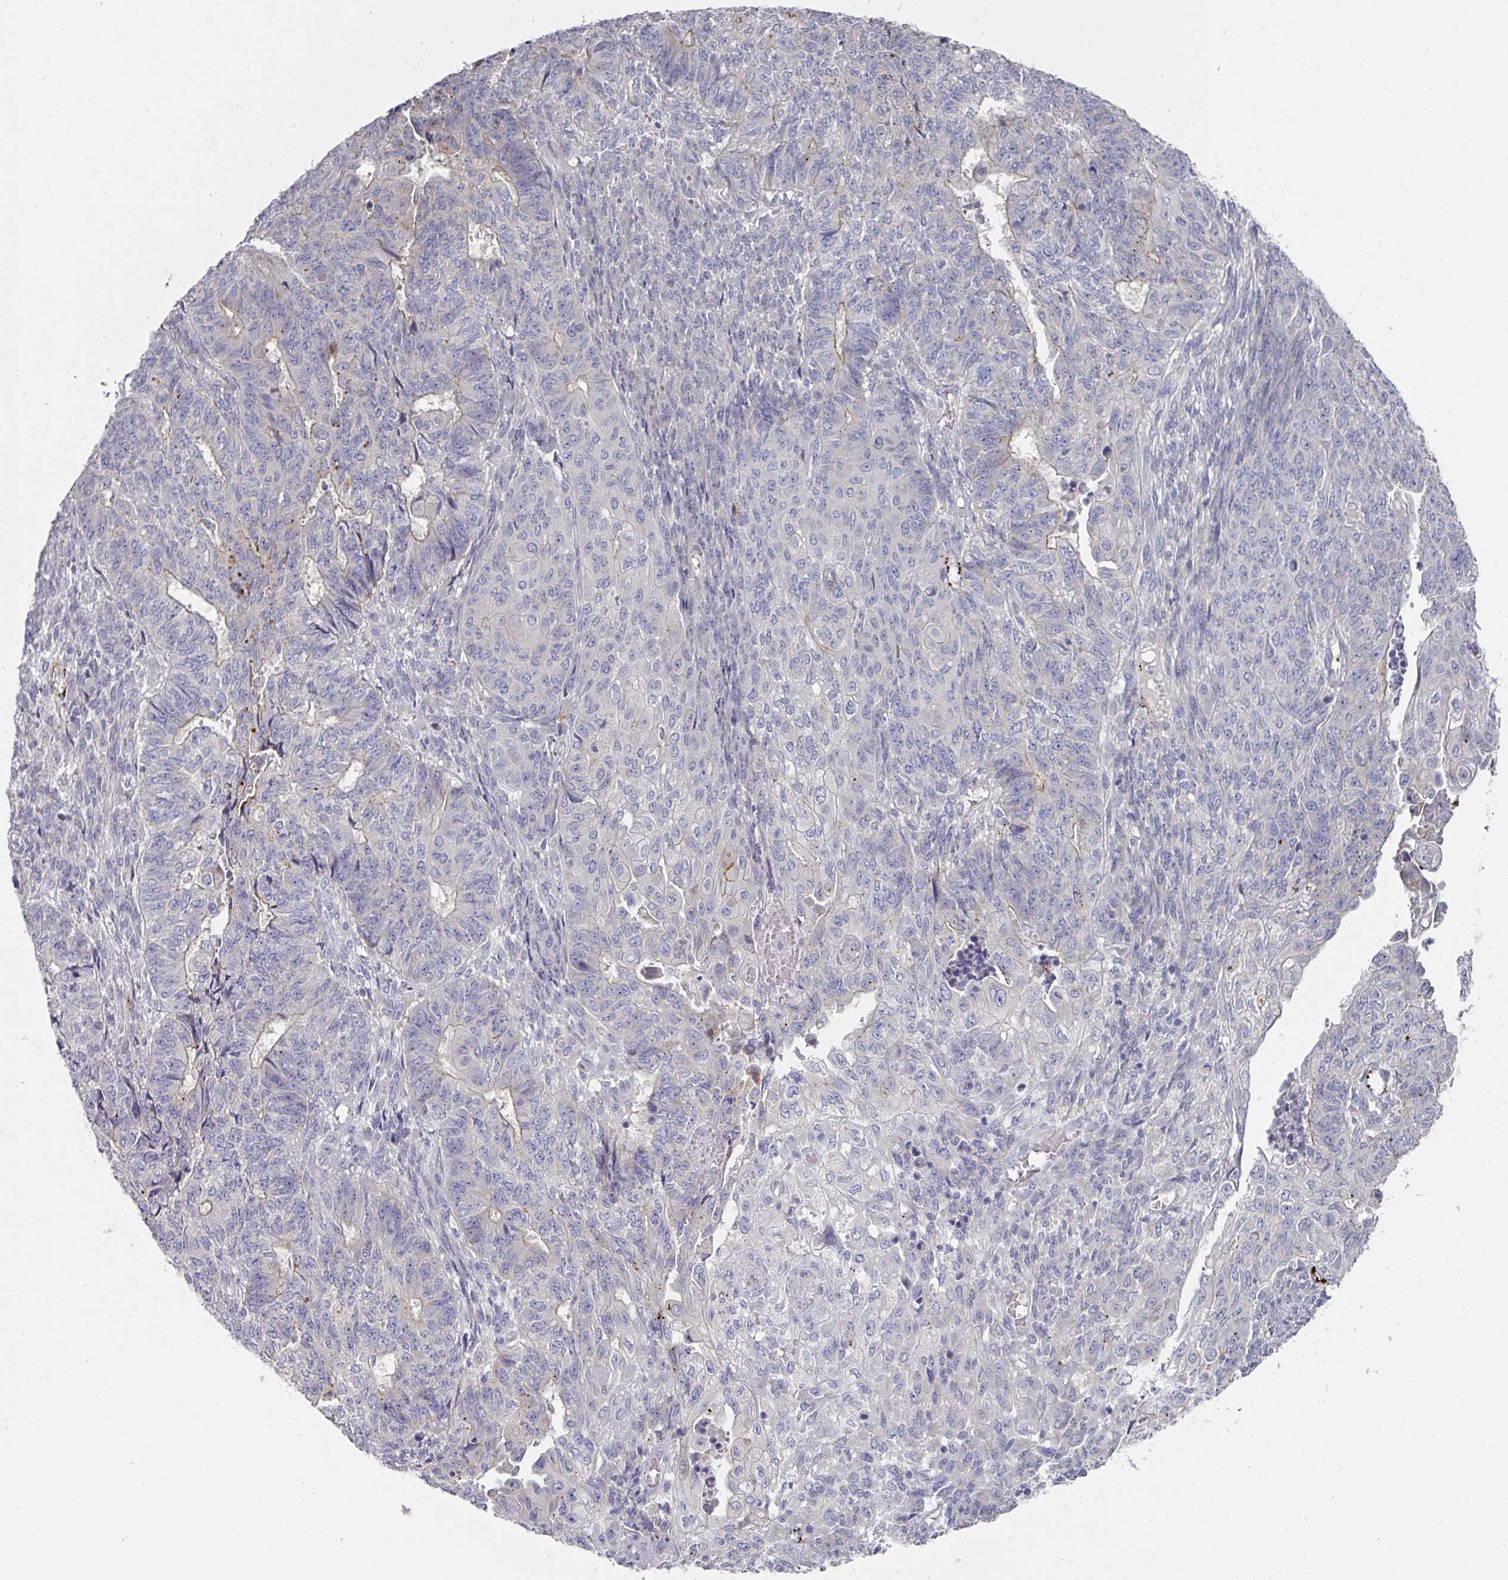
{"staining": {"intensity": "negative", "quantity": "none", "location": "none"}, "tissue": "endometrial cancer", "cell_type": "Tumor cells", "image_type": "cancer", "snomed": [{"axis": "morphology", "description": "Adenocarcinoma, NOS"}, {"axis": "topography", "description": "Endometrium"}], "caption": "Immunohistochemistry of human endometrial adenocarcinoma reveals no expression in tumor cells.", "gene": "NT5C1A", "patient": {"sex": "female", "age": 32}}